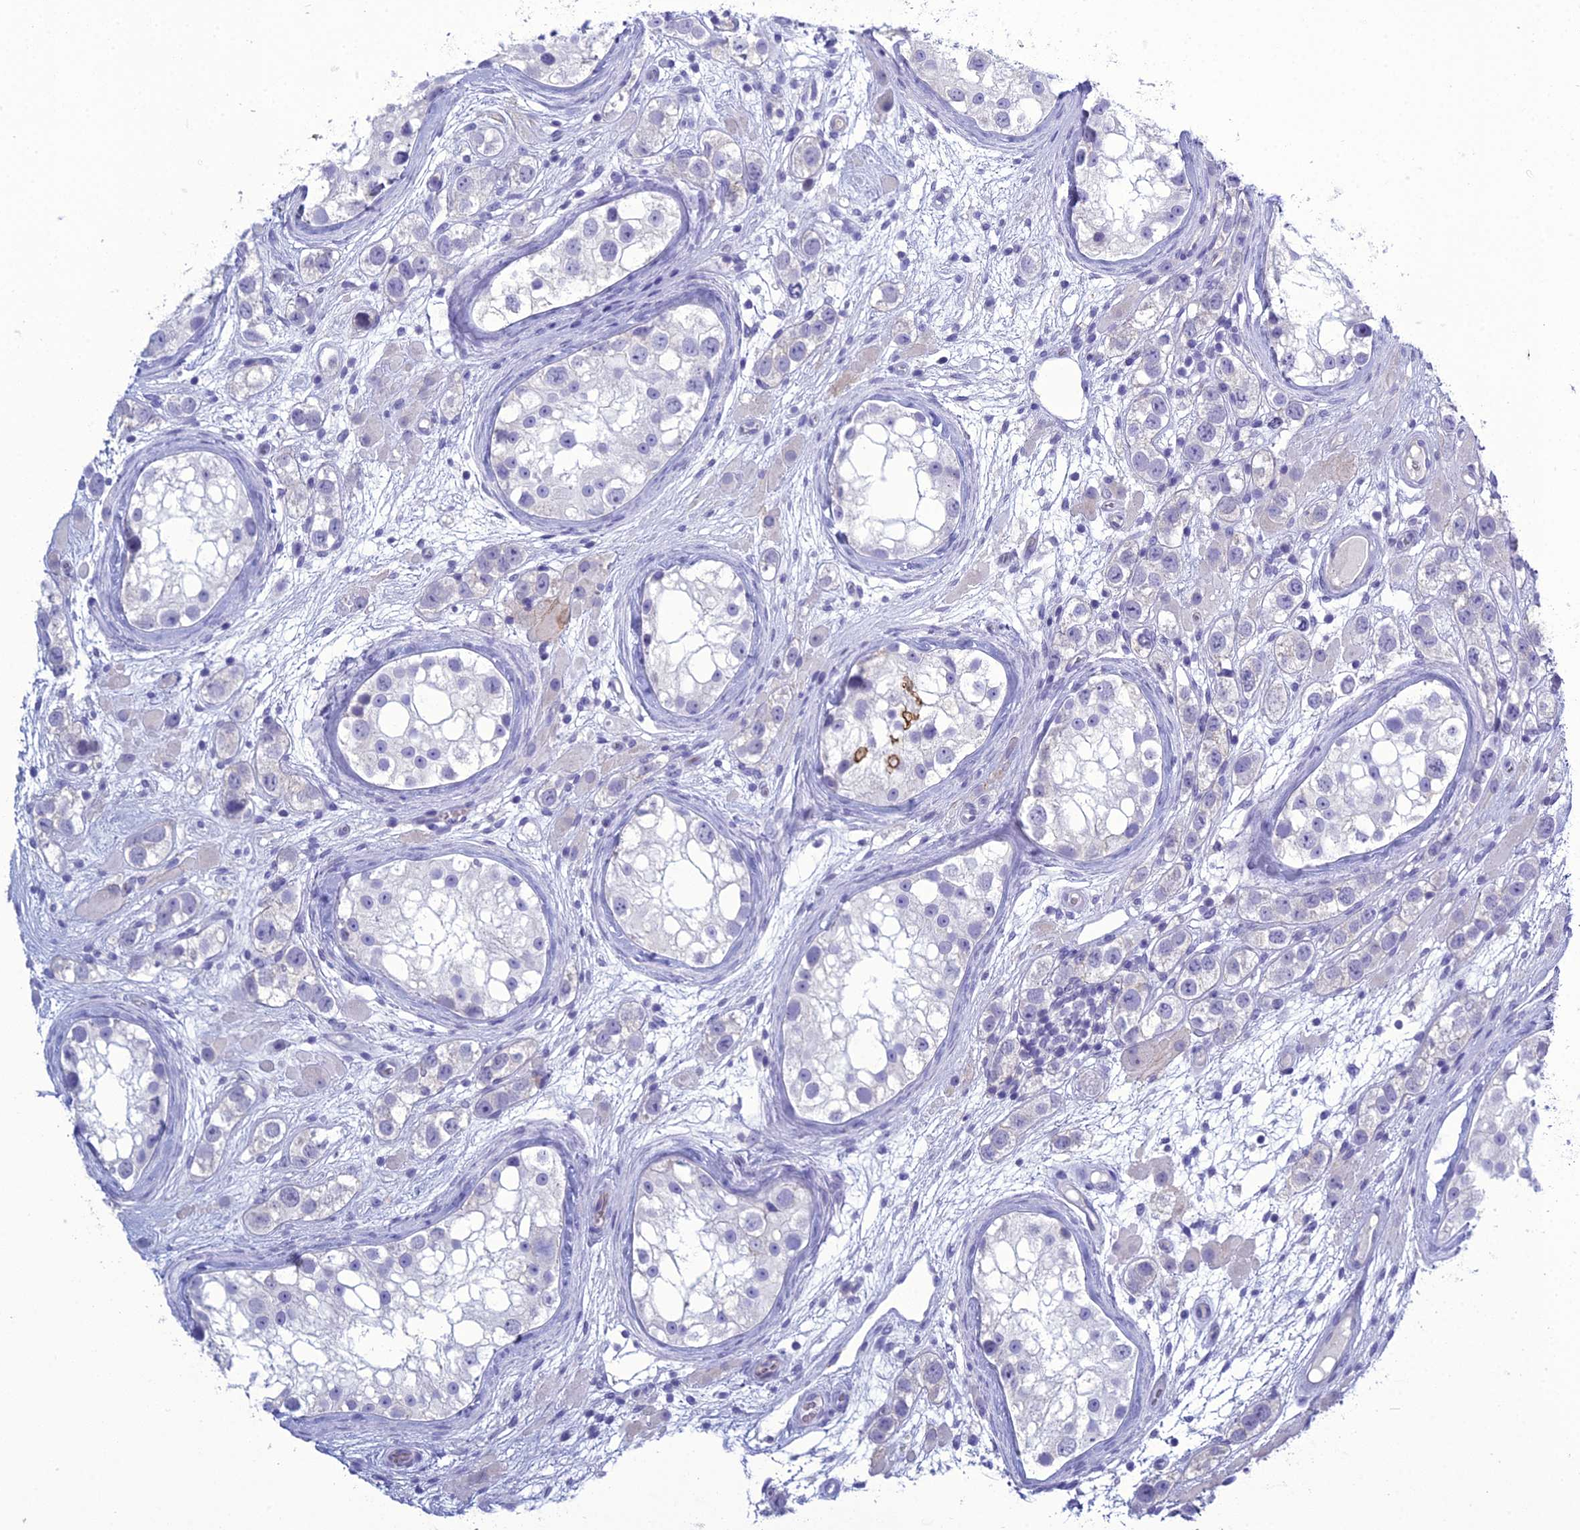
{"staining": {"intensity": "negative", "quantity": "none", "location": "none"}, "tissue": "testis cancer", "cell_type": "Tumor cells", "image_type": "cancer", "snomed": [{"axis": "morphology", "description": "Seminoma, NOS"}, {"axis": "topography", "description": "Testis"}], "caption": "Immunohistochemistry (IHC) histopathology image of testis cancer stained for a protein (brown), which exhibits no staining in tumor cells.", "gene": "ACE", "patient": {"sex": "male", "age": 28}}